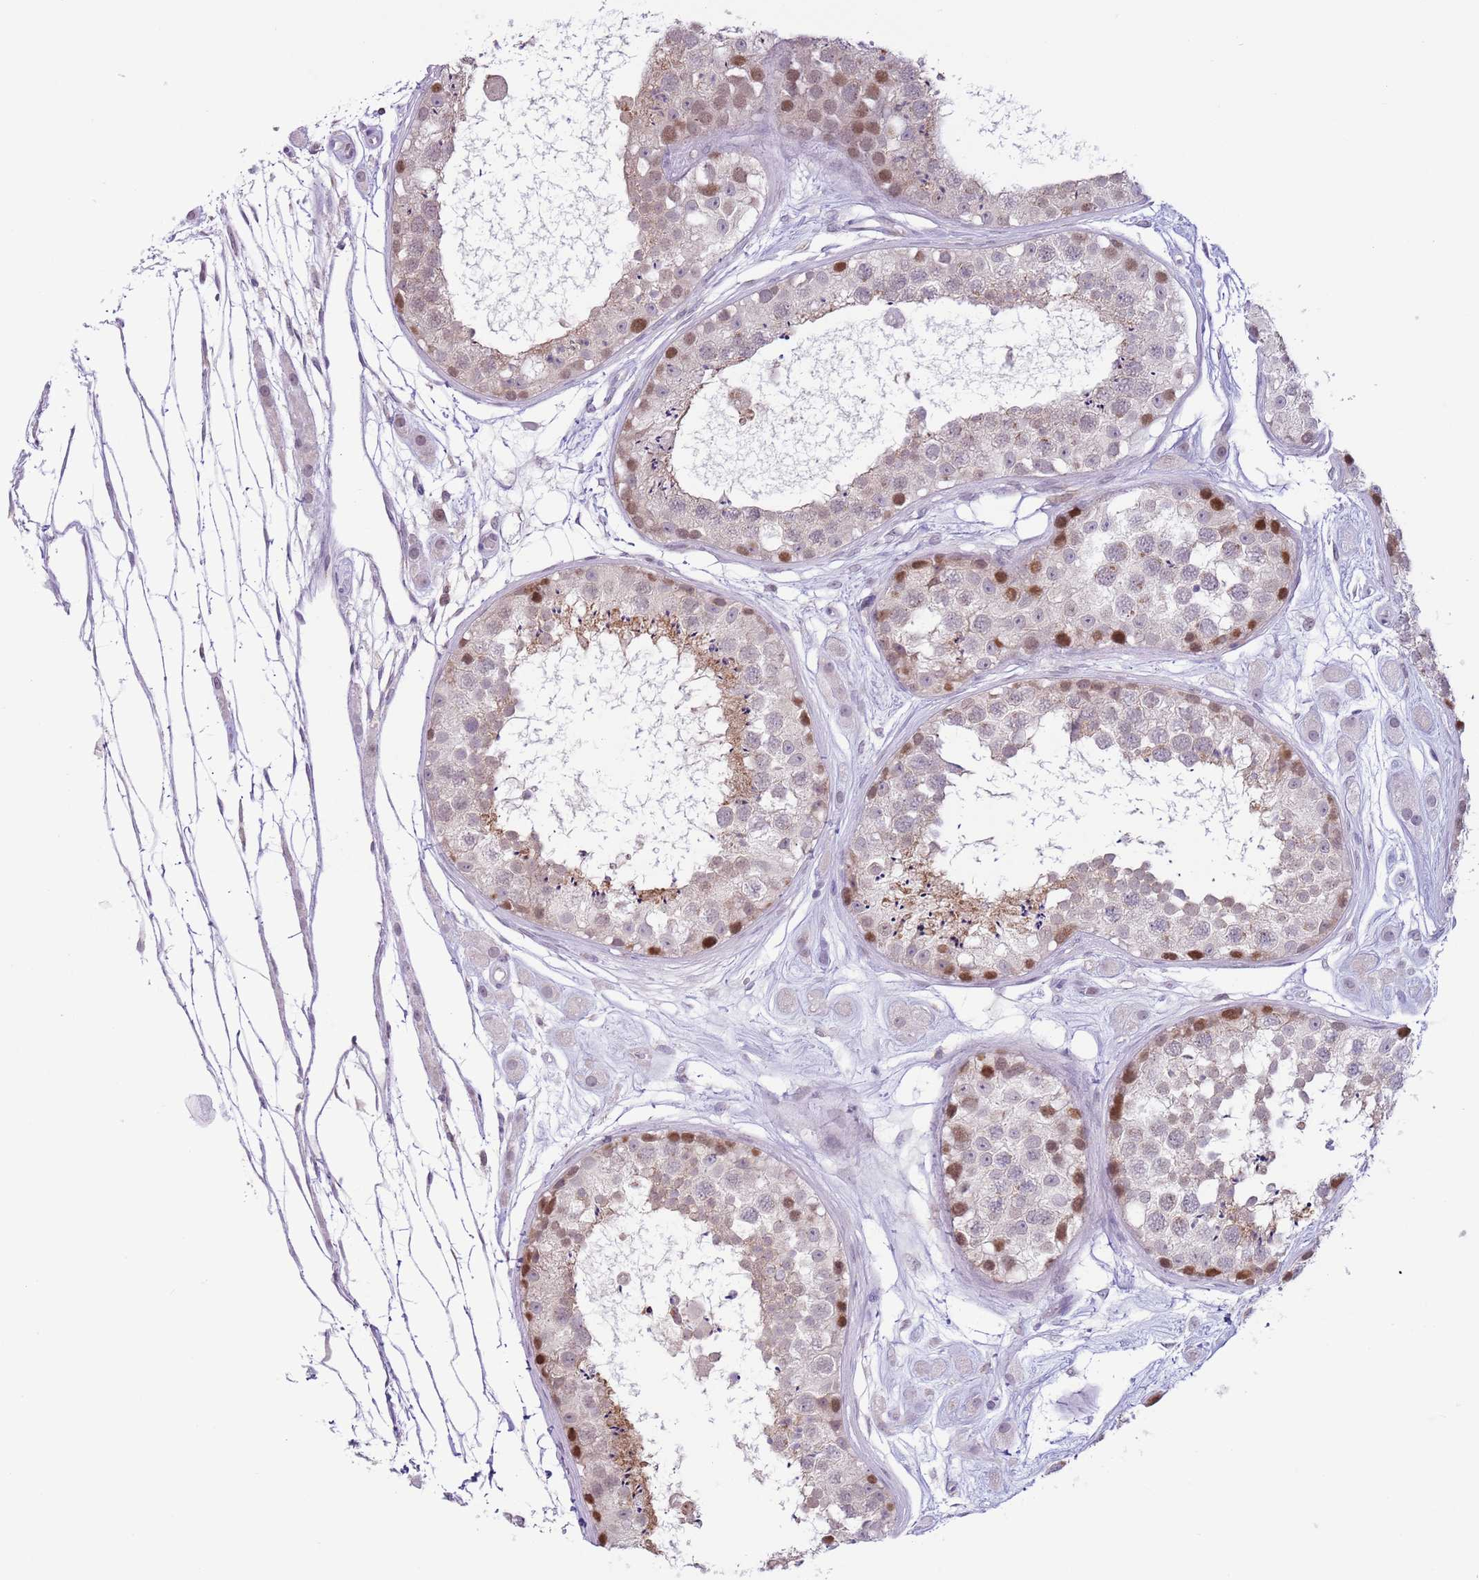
{"staining": {"intensity": "moderate", "quantity": "25%-75%", "location": "nuclear"}, "tissue": "testis", "cell_type": "Cells in seminiferous ducts", "image_type": "normal", "snomed": [{"axis": "morphology", "description": "Normal tissue, NOS"}, {"axis": "topography", "description": "Testis"}], "caption": "Normal testis demonstrates moderate nuclear staining in approximately 25%-75% of cells in seminiferous ducts, visualized by immunohistochemistry. Nuclei are stained in blue.", "gene": "ZNF576", "patient": {"sex": "male", "age": 25}}